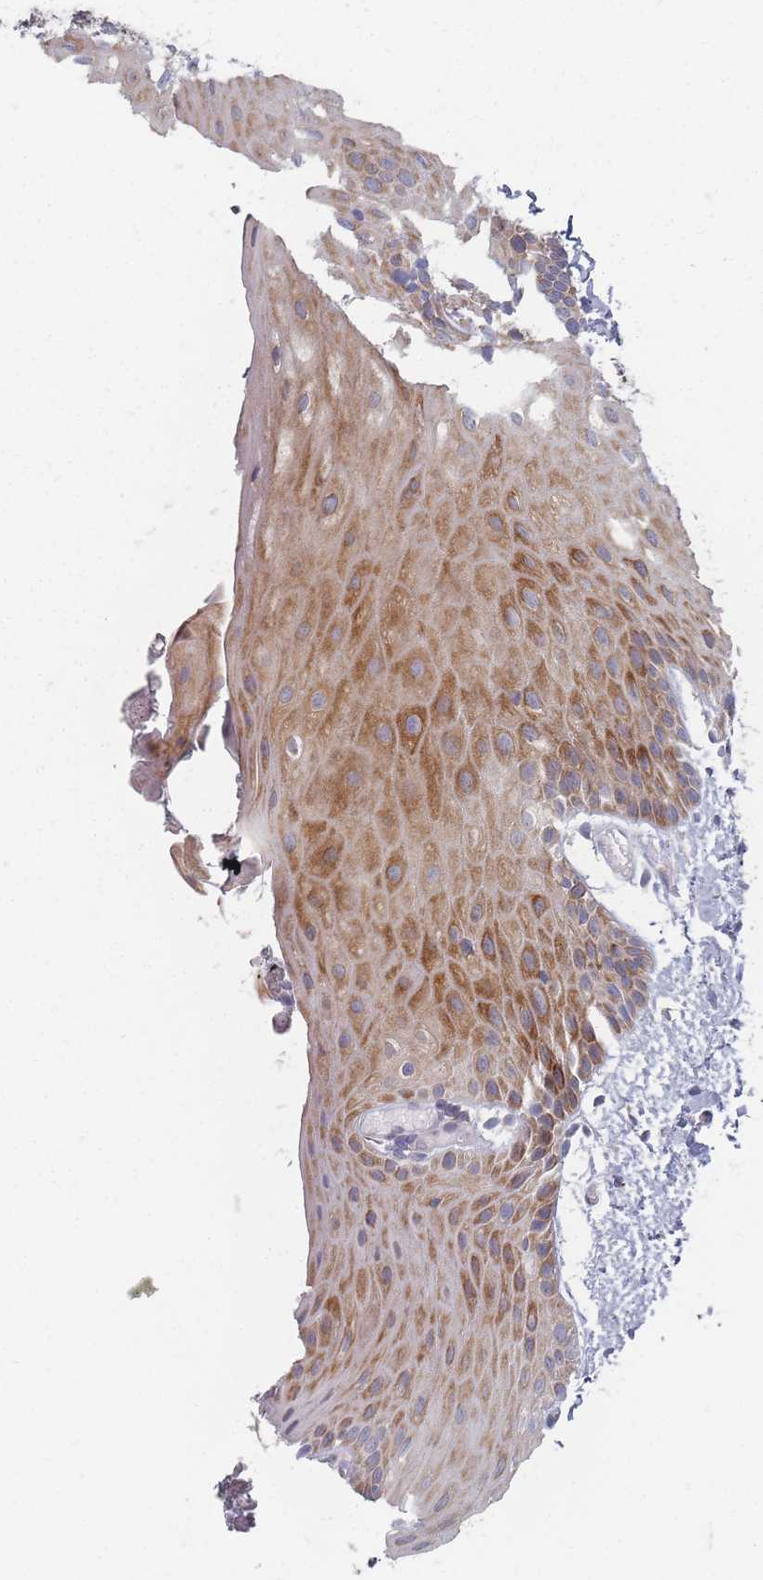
{"staining": {"intensity": "strong", "quantity": "25%-75%", "location": "cytoplasmic/membranous"}, "tissue": "oral mucosa", "cell_type": "Squamous epithelial cells", "image_type": "normal", "snomed": [{"axis": "morphology", "description": "Normal tissue, NOS"}, {"axis": "topography", "description": "Oral tissue"}], "caption": "An IHC histopathology image of unremarkable tissue is shown. Protein staining in brown labels strong cytoplasmic/membranous positivity in oral mucosa within squamous epithelial cells.", "gene": "CACNG5", "patient": {"sex": "female", "age": 67}}